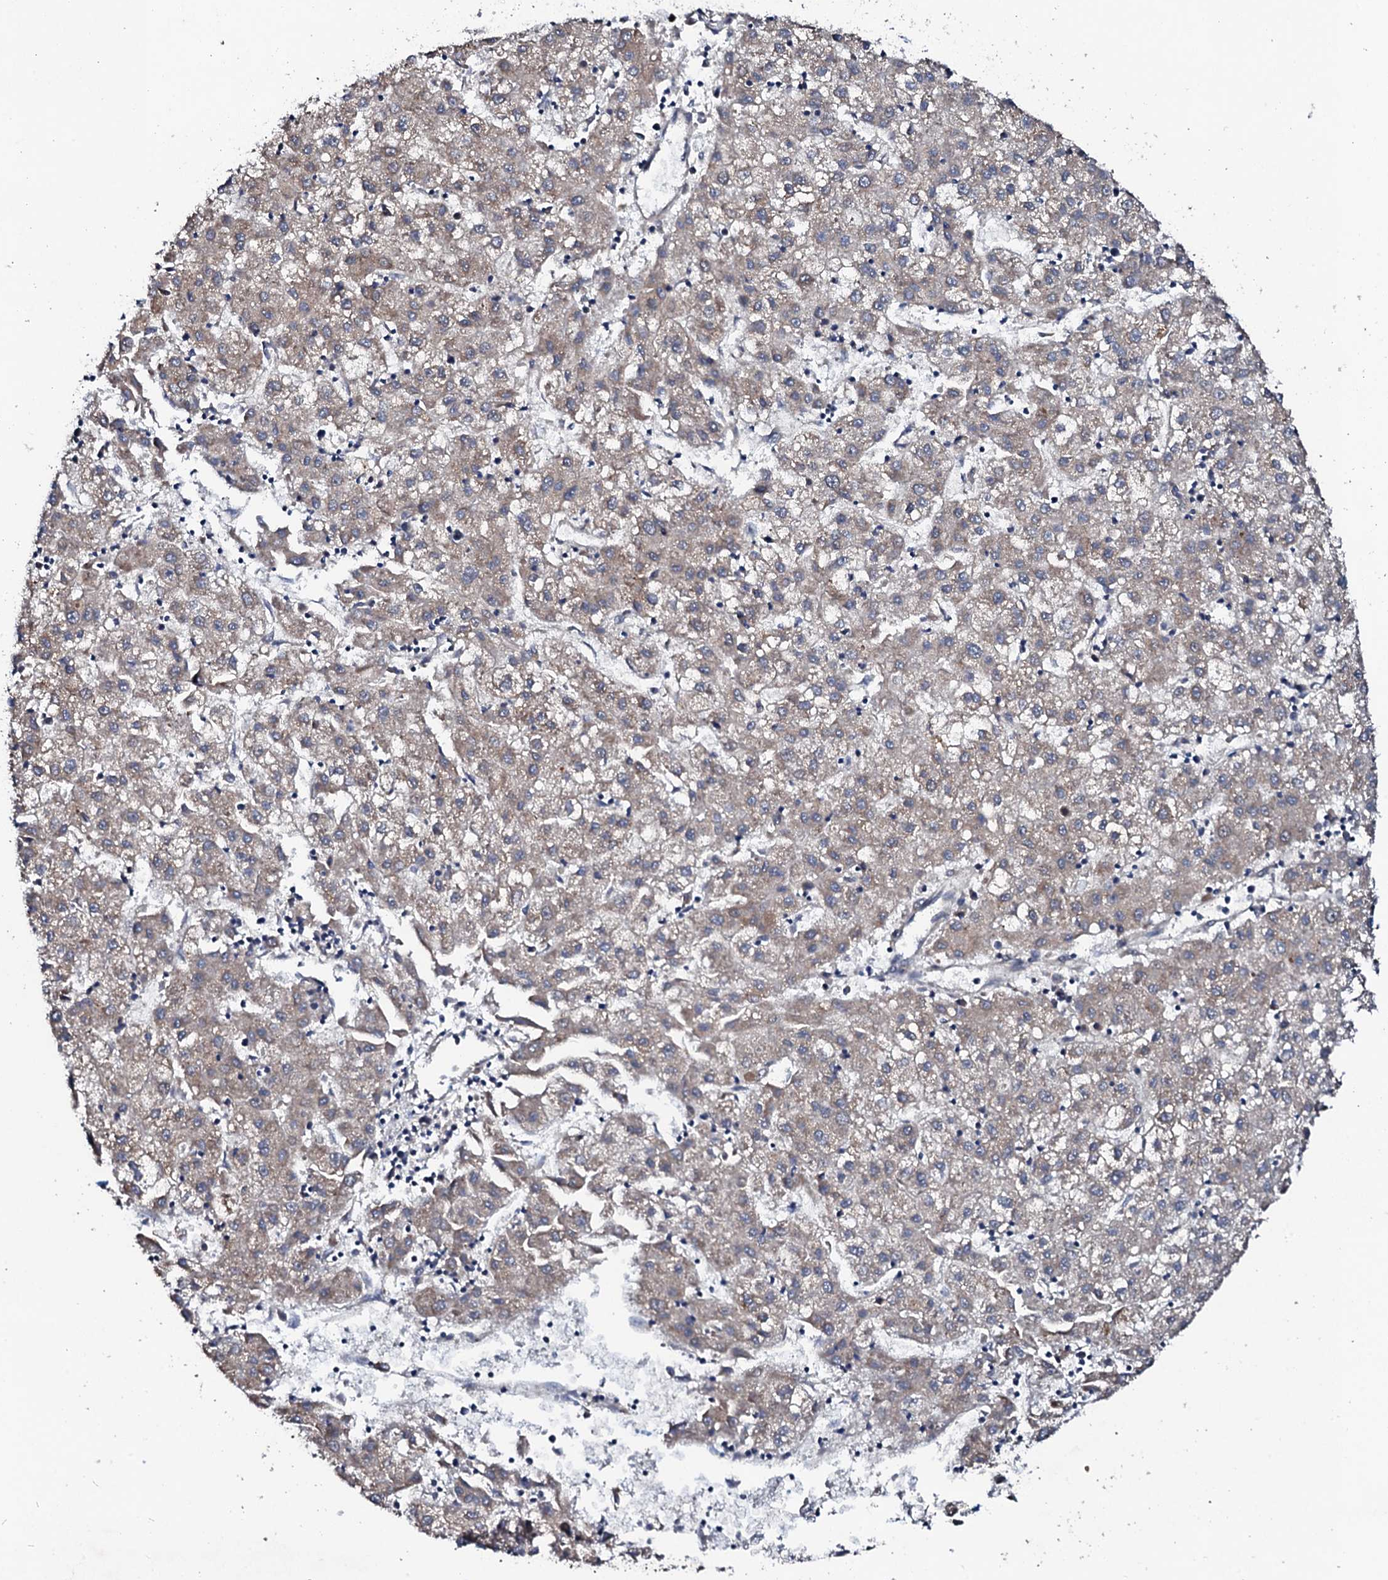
{"staining": {"intensity": "weak", "quantity": "25%-75%", "location": "cytoplasmic/membranous"}, "tissue": "liver cancer", "cell_type": "Tumor cells", "image_type": "cancer", "snomed": [{"axis": "morphology", "description": "Carcinoma, Hepatocellular, NOS"}, {"axis": "topography", "description": "Liver"}], "caption": "Immunohistochemical staining of liver hepatocellular carcinoma reveals low levels of weak cytoplasmic/membranous protein positivity in about 25%-75% of tumor cells.", "gene": "MTIF3", "patient": {"sex": "male", "age": 72}}